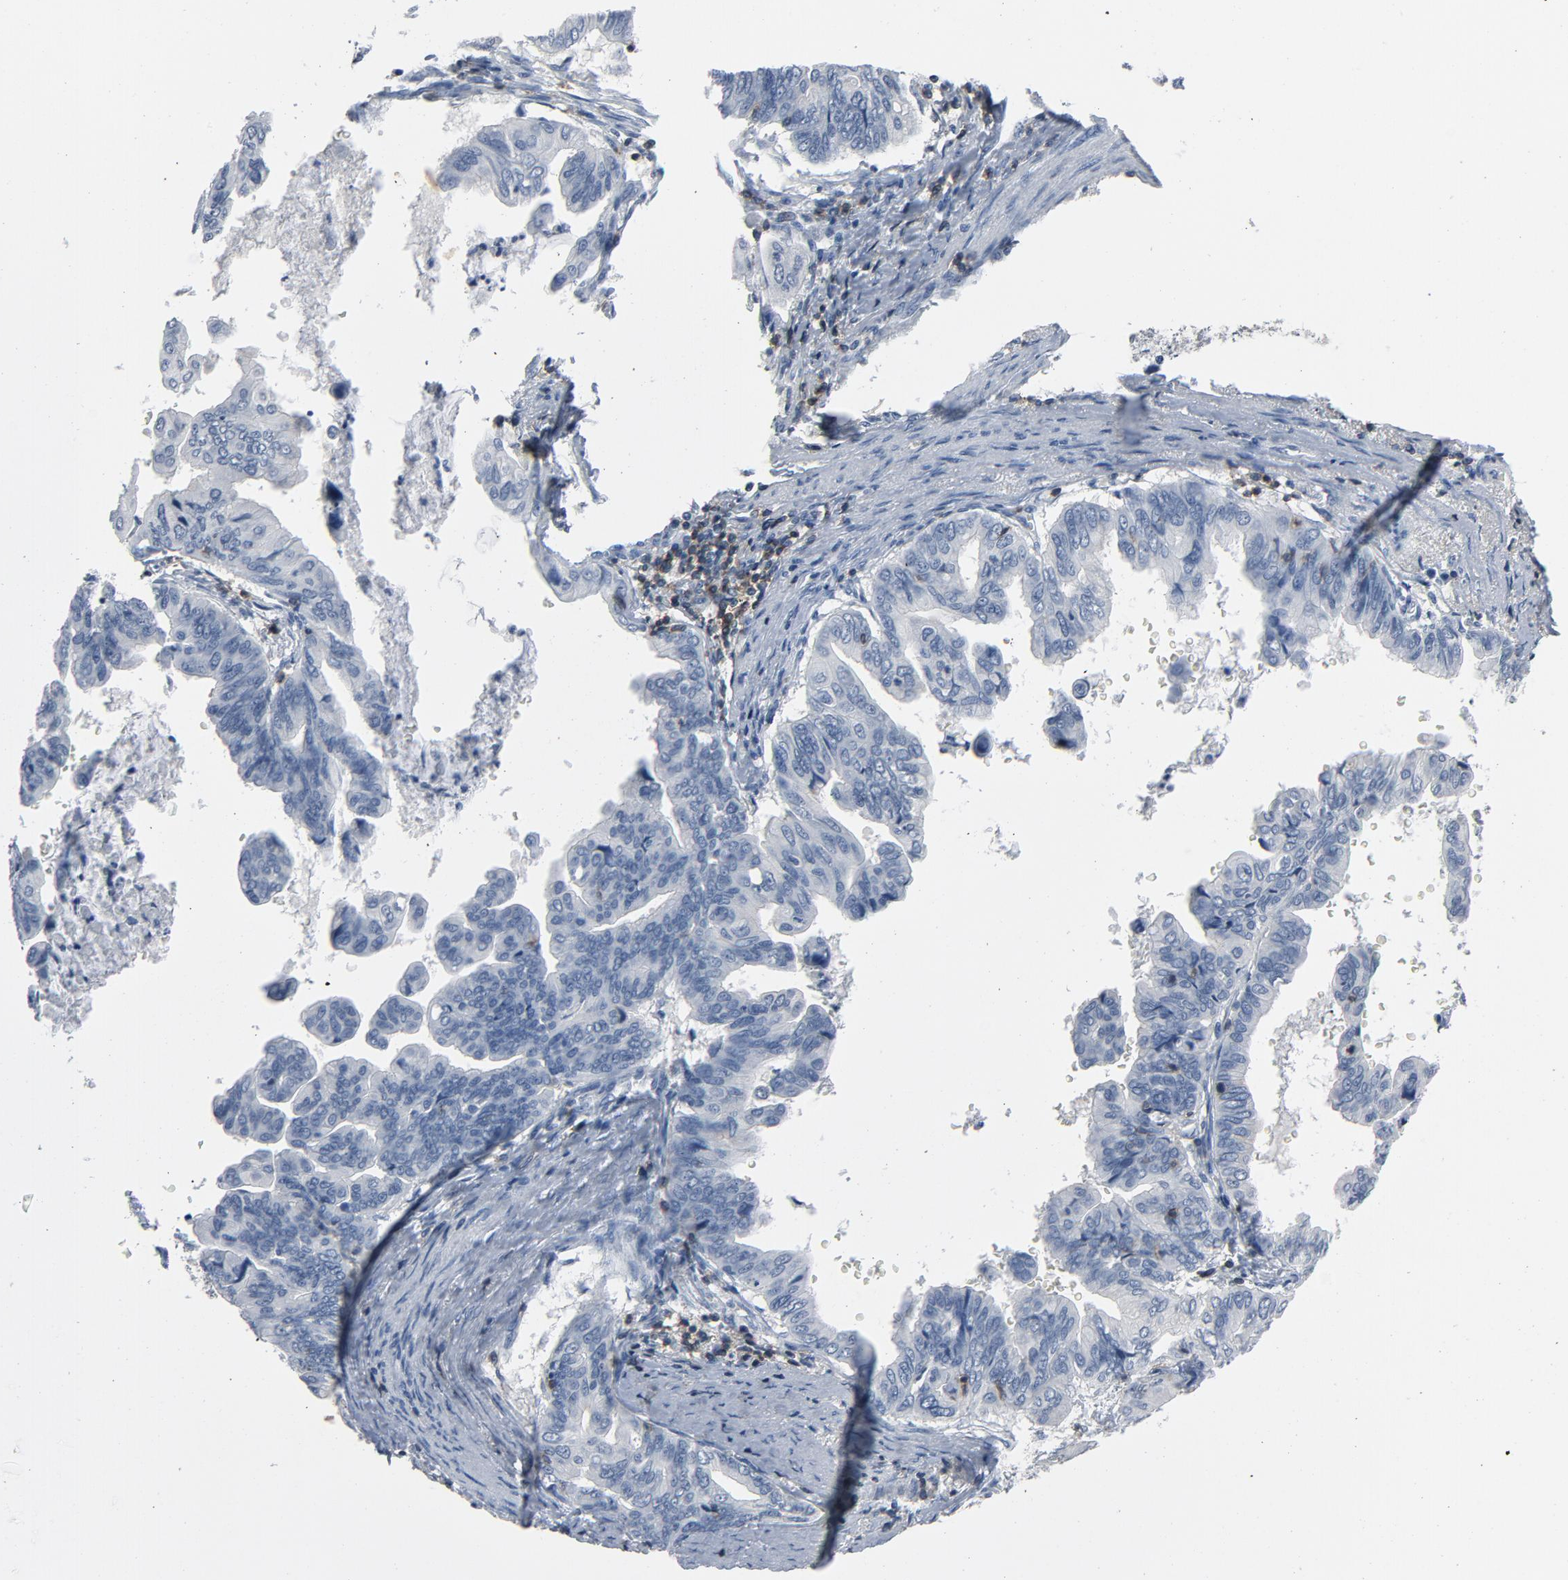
{"staining": {"intensity": "negative", "quantity": "none", "location": "none"}, "tissue": "stomach cancer", "cell_type": "Tumor cells", "image_type": "cancer", "snomed": [{"axis": "morphology", "description": "Adenocarcinoma, NOS"}, {"axis": "topography", "description": "Stomach, upper"}], "caption": "Immunohistochemistry of human adenocarcinoma (stomach) demonstrates no expression in tumor cells.", "gene": "LCK", "patient": {"sex": "male", "age": 80}}